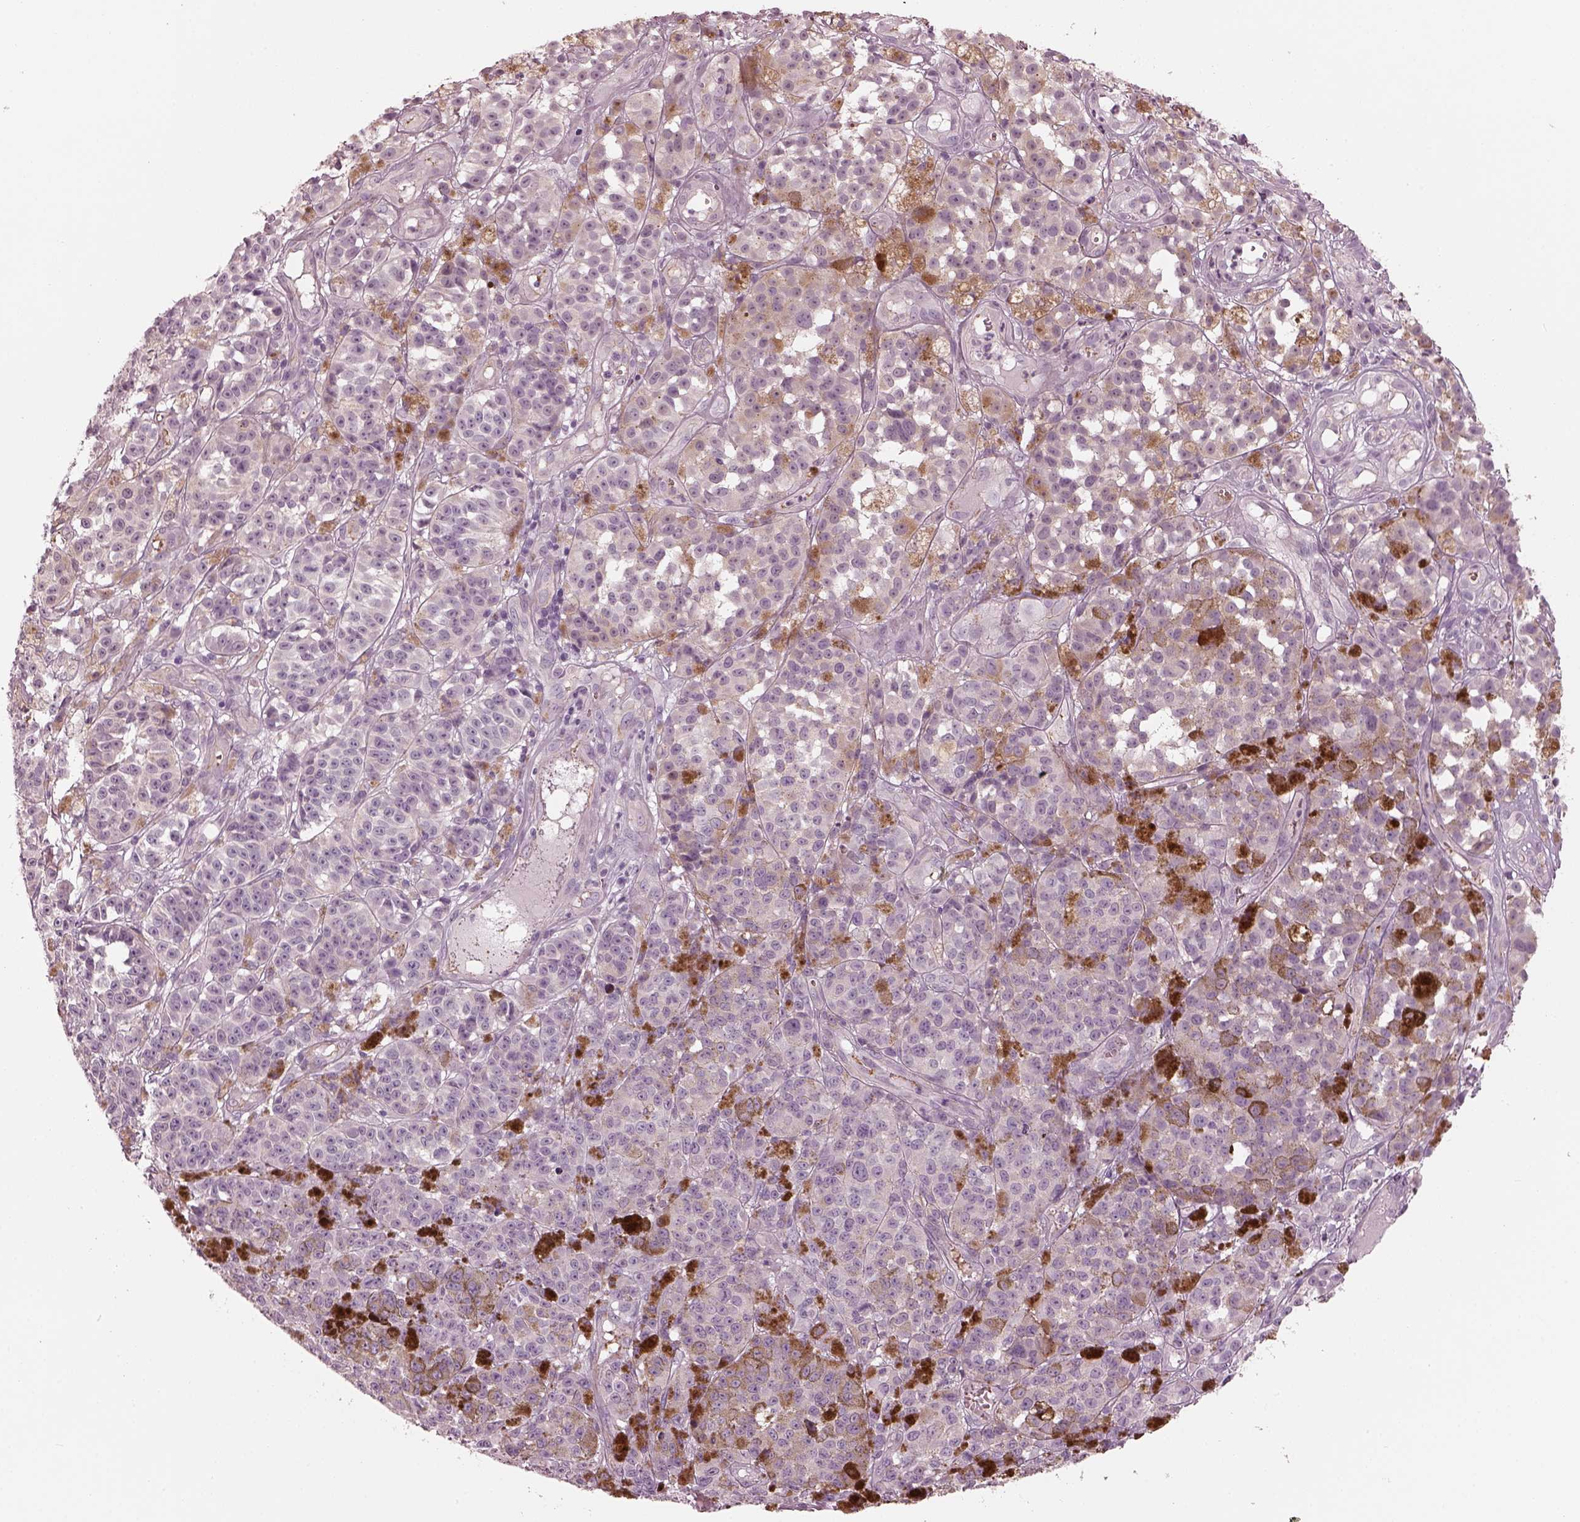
{"staining": {"intensity": "weak", "quantity": "<25%", "location": "cytoplasmic/membranous"}, "tissue": "melanoma", "cell_type": "Tumor cells", "image_type": "cancer", "snomed": [{"axis": "morphology", "description": "Malignant melanoma, NOS"}, {"axis": "topography", "description": "Skin"}], "caption": "Immunohistochemical staining of malignant melanoma reveals no significant expression in tumor cells.", "gene": "EIF4E1B", "patient": {"sex": "female", "age": 58}}